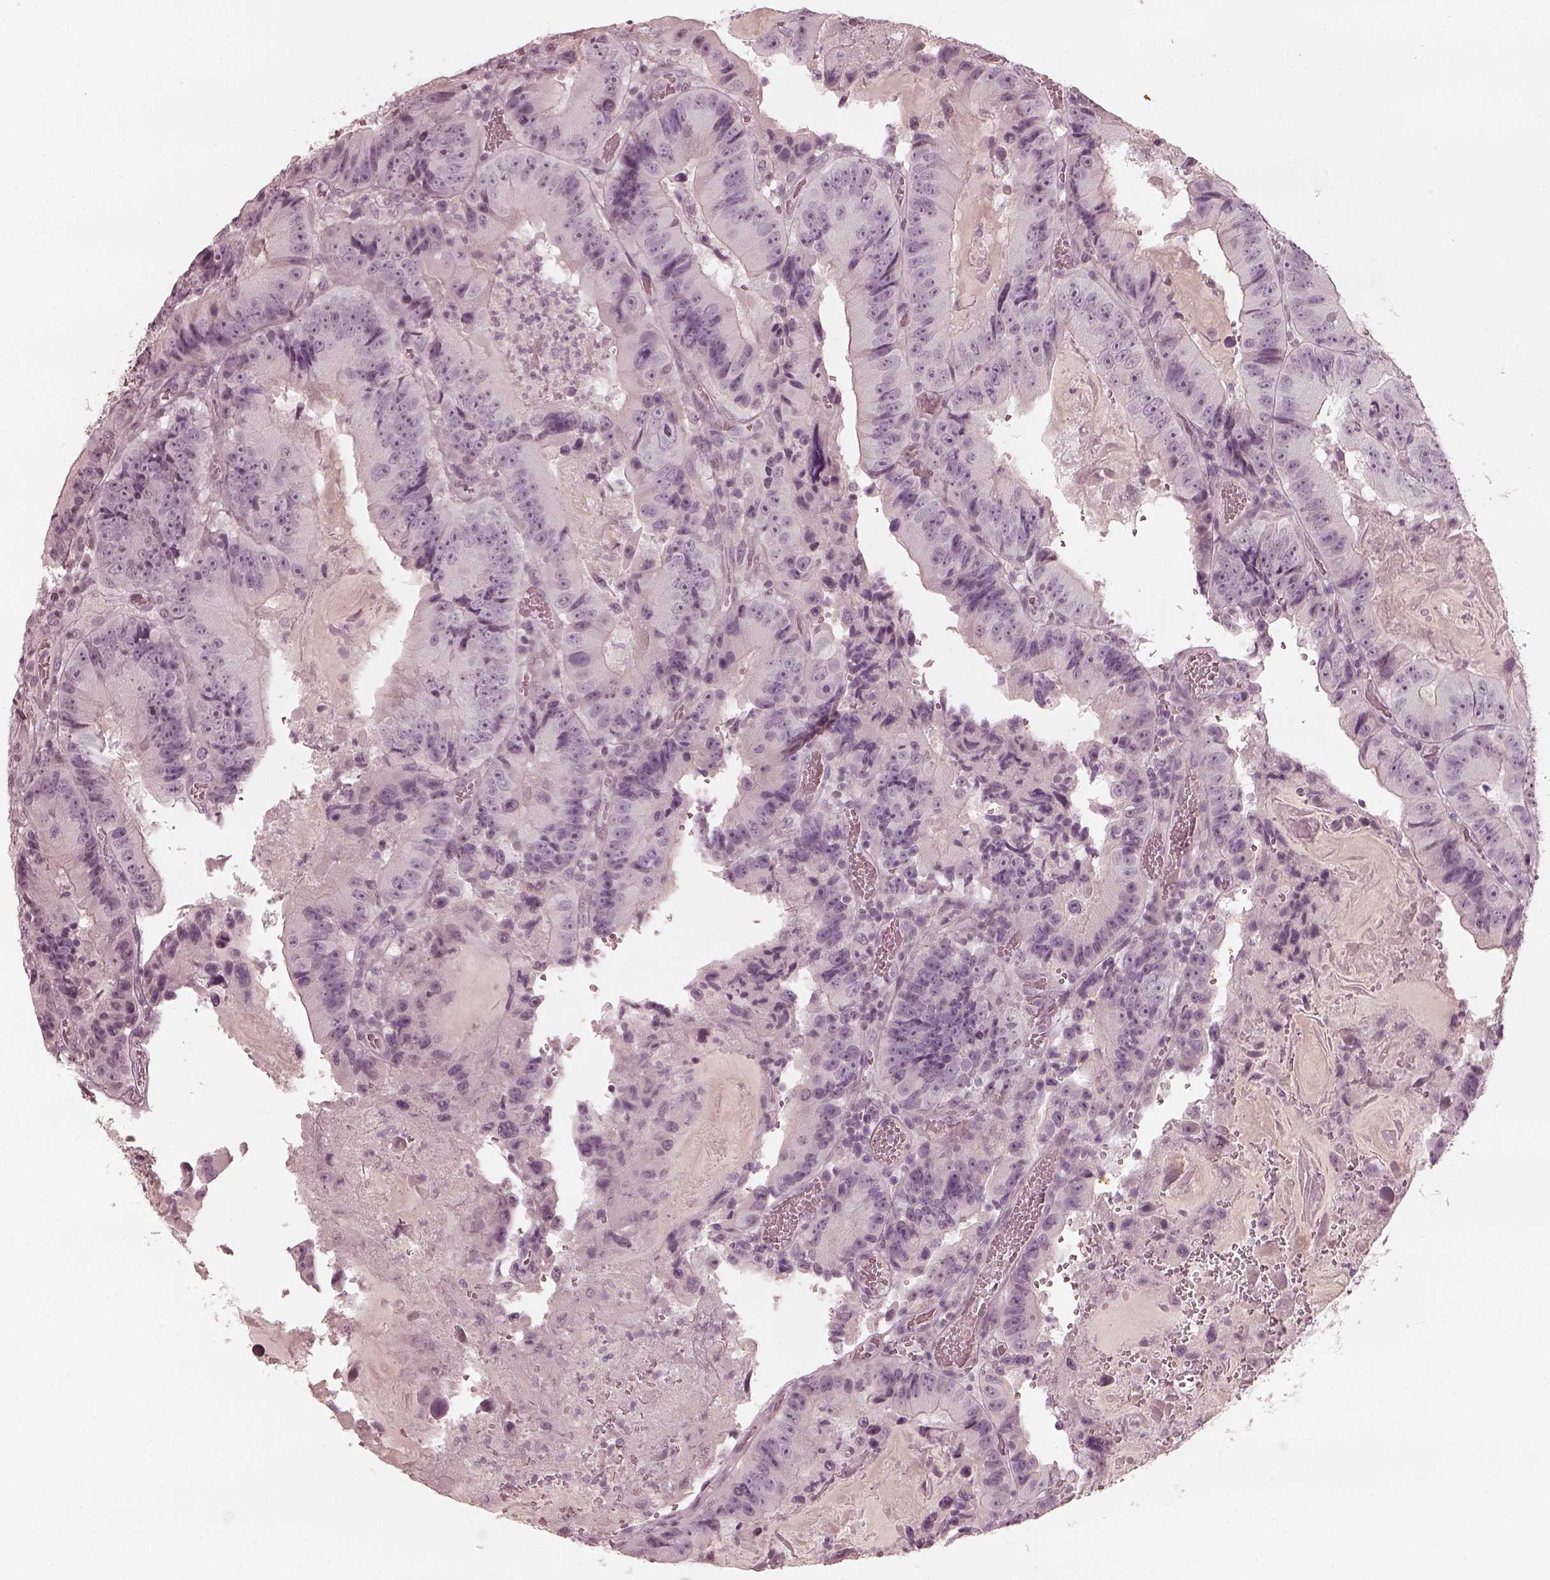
{"staining": {"intensity": "negative", "quantity": "none", "location": "none"}, "tissue": "colorectal cancer", "cell_type": "Tumor cells", "image_type": "cancer", "snomed": [{"axis": "morphology", "description": "Adenocarcinoma, NOS"}, {"axis": "topography", "description": "Colon"}], "caption": "This photomicrograph is of colorectal cancer stained with immunohistochemistry (IHC) to label a protein in brown with the nuclei are counter-stained blue. There is no positivity in tumor cells.", "gene": "ADRB3", "patient": {"sex": "female", "age": 86}}